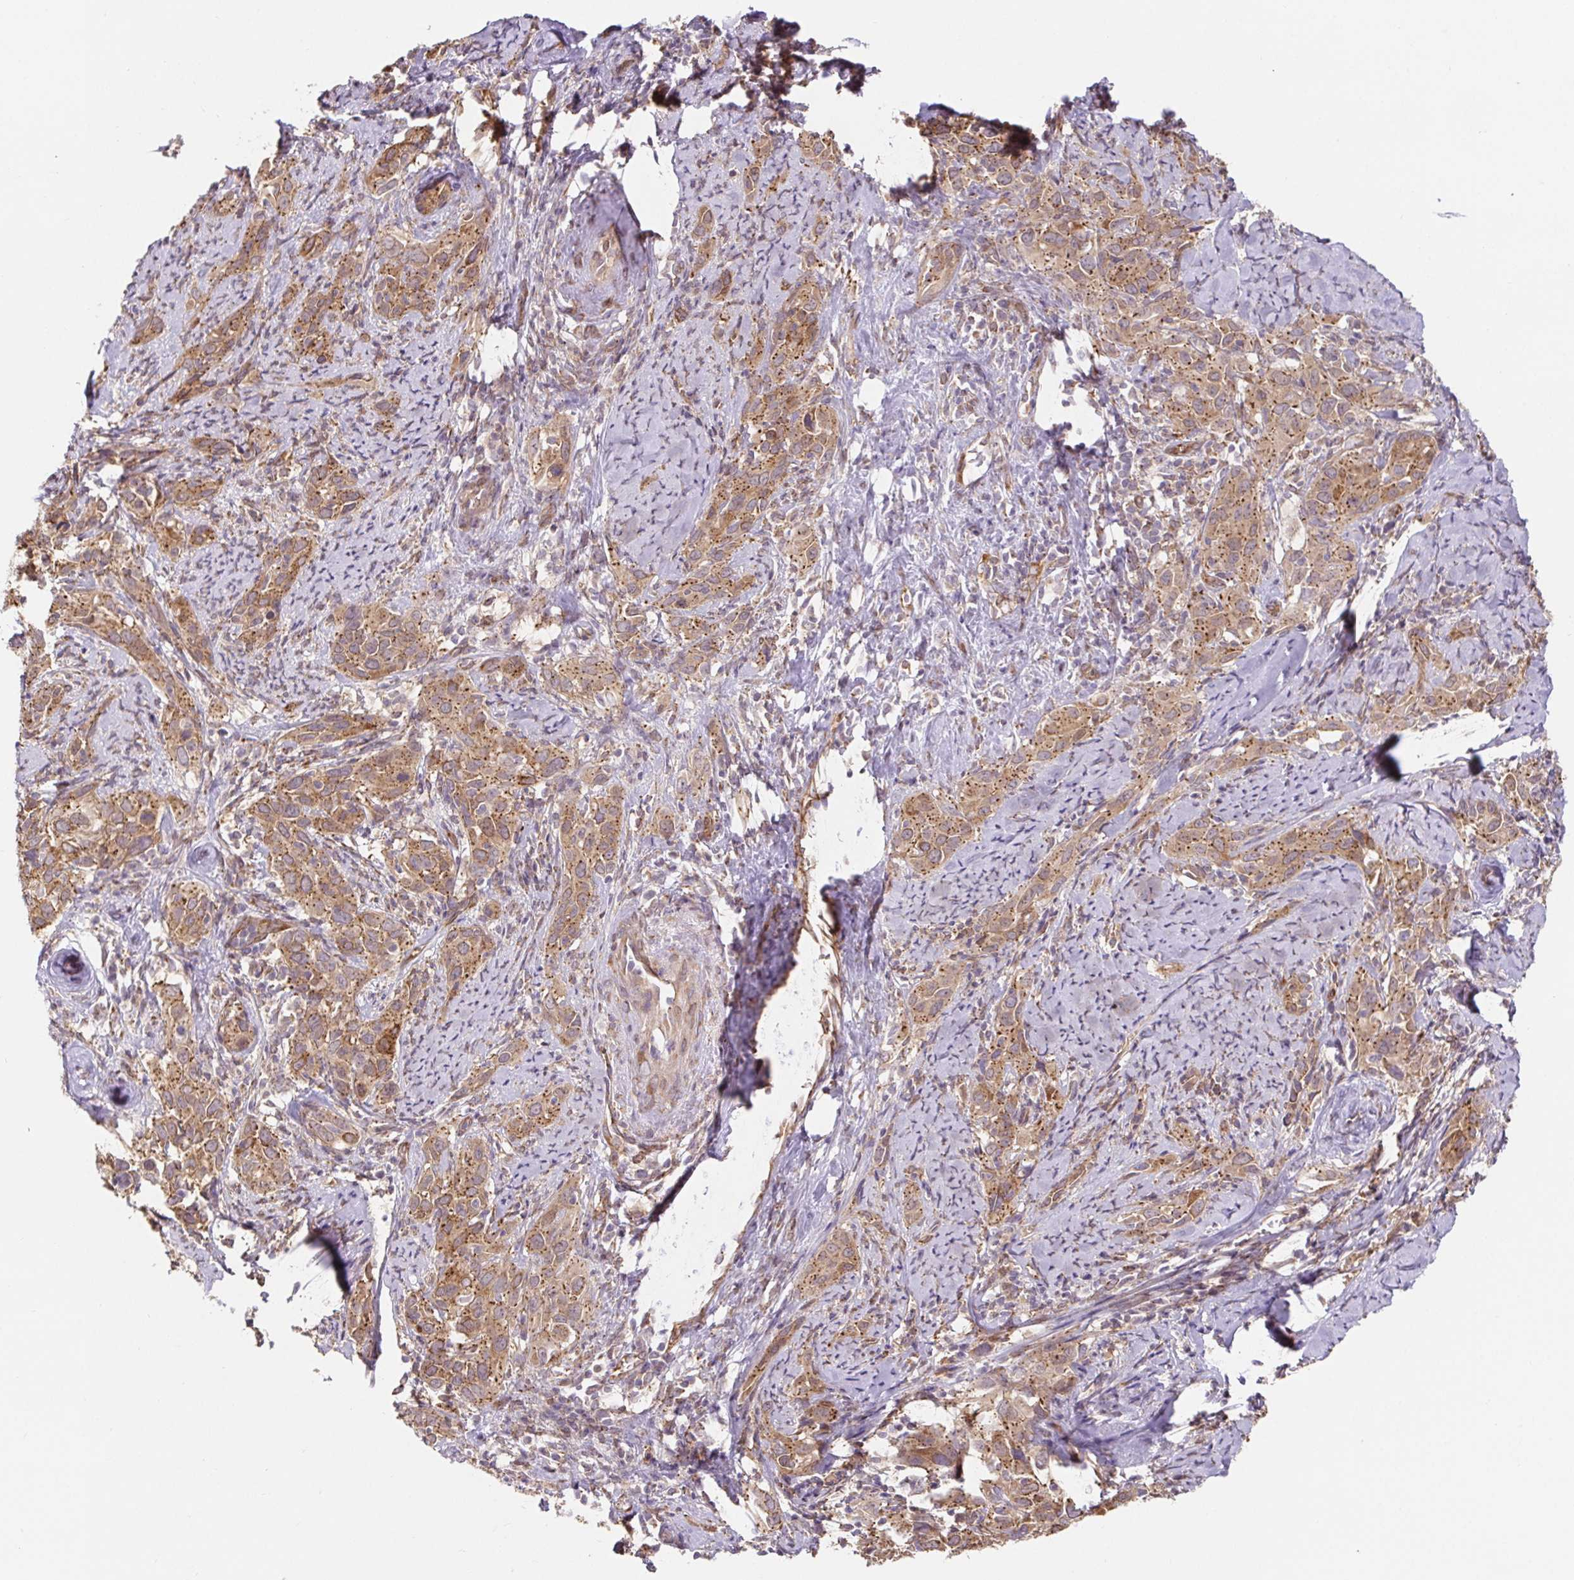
{"staining": {"intensity": "moderate", "quantity": ">75%", "location": "cytoplasmic/membranous"}, "tissue": "cervical cancer", "cell_type": "Tumor cells", "image_type": "cancer", "snomed": [{"axis": "morphology", "description": "Squamous cell carcinoma, NOS"}, {"axis": "topography", "description": "Cervix"}], "caption": "Brown immunohistochemical staining in cervical squamous cell carcinoma exhibits moderate cytoplasmic/membranous positivity in approximately >75% of tumor cells. The protein of interest is stained brown, and the nuclei are stained in blue (DAB IHC with brightfield microscopy, high magnification).", "gene": "LYPD5", "patient": {"sex": "female", "age": 51}}